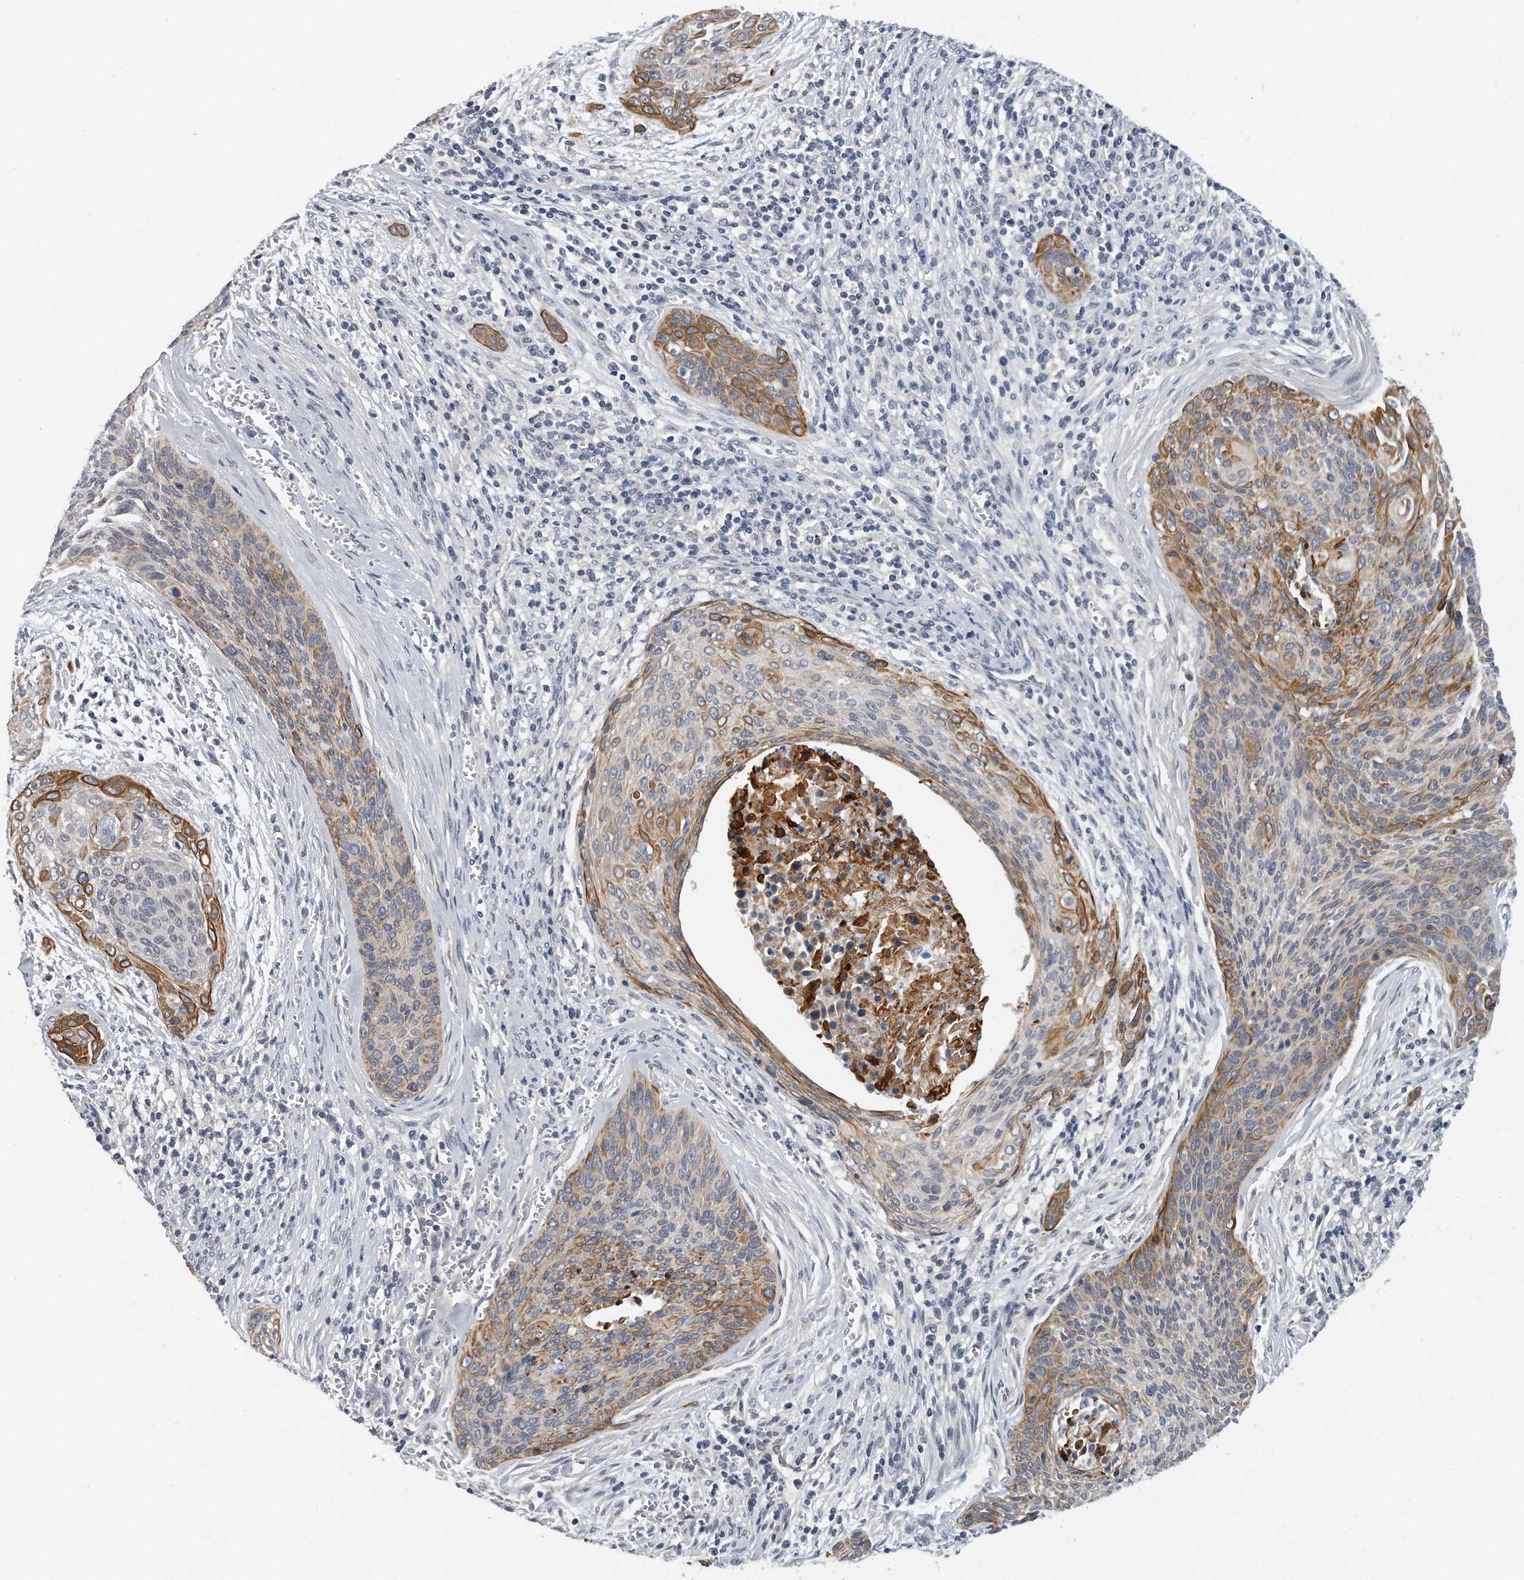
{"staining": {"intensity": "moderate", "quantity": "<25%", "location": "cytoplasmic/membranous"}, "tissue": "cervical cancer", "cell_type": "Tumor cells", "image_type": "cancer", "snomed": [{"axis": "morphology", "description": "Squamous cell carcinoma, NOS"}, {"axis": "topography", "description": "Cervix"}], "caption": "Cervical squamous cell carcinoma stained for a protein displays moderate cytoplasmic/membranous positivity in tumor cells.", "gene": "KLHL7", "patient": {"sex": "female", "age": 55}}